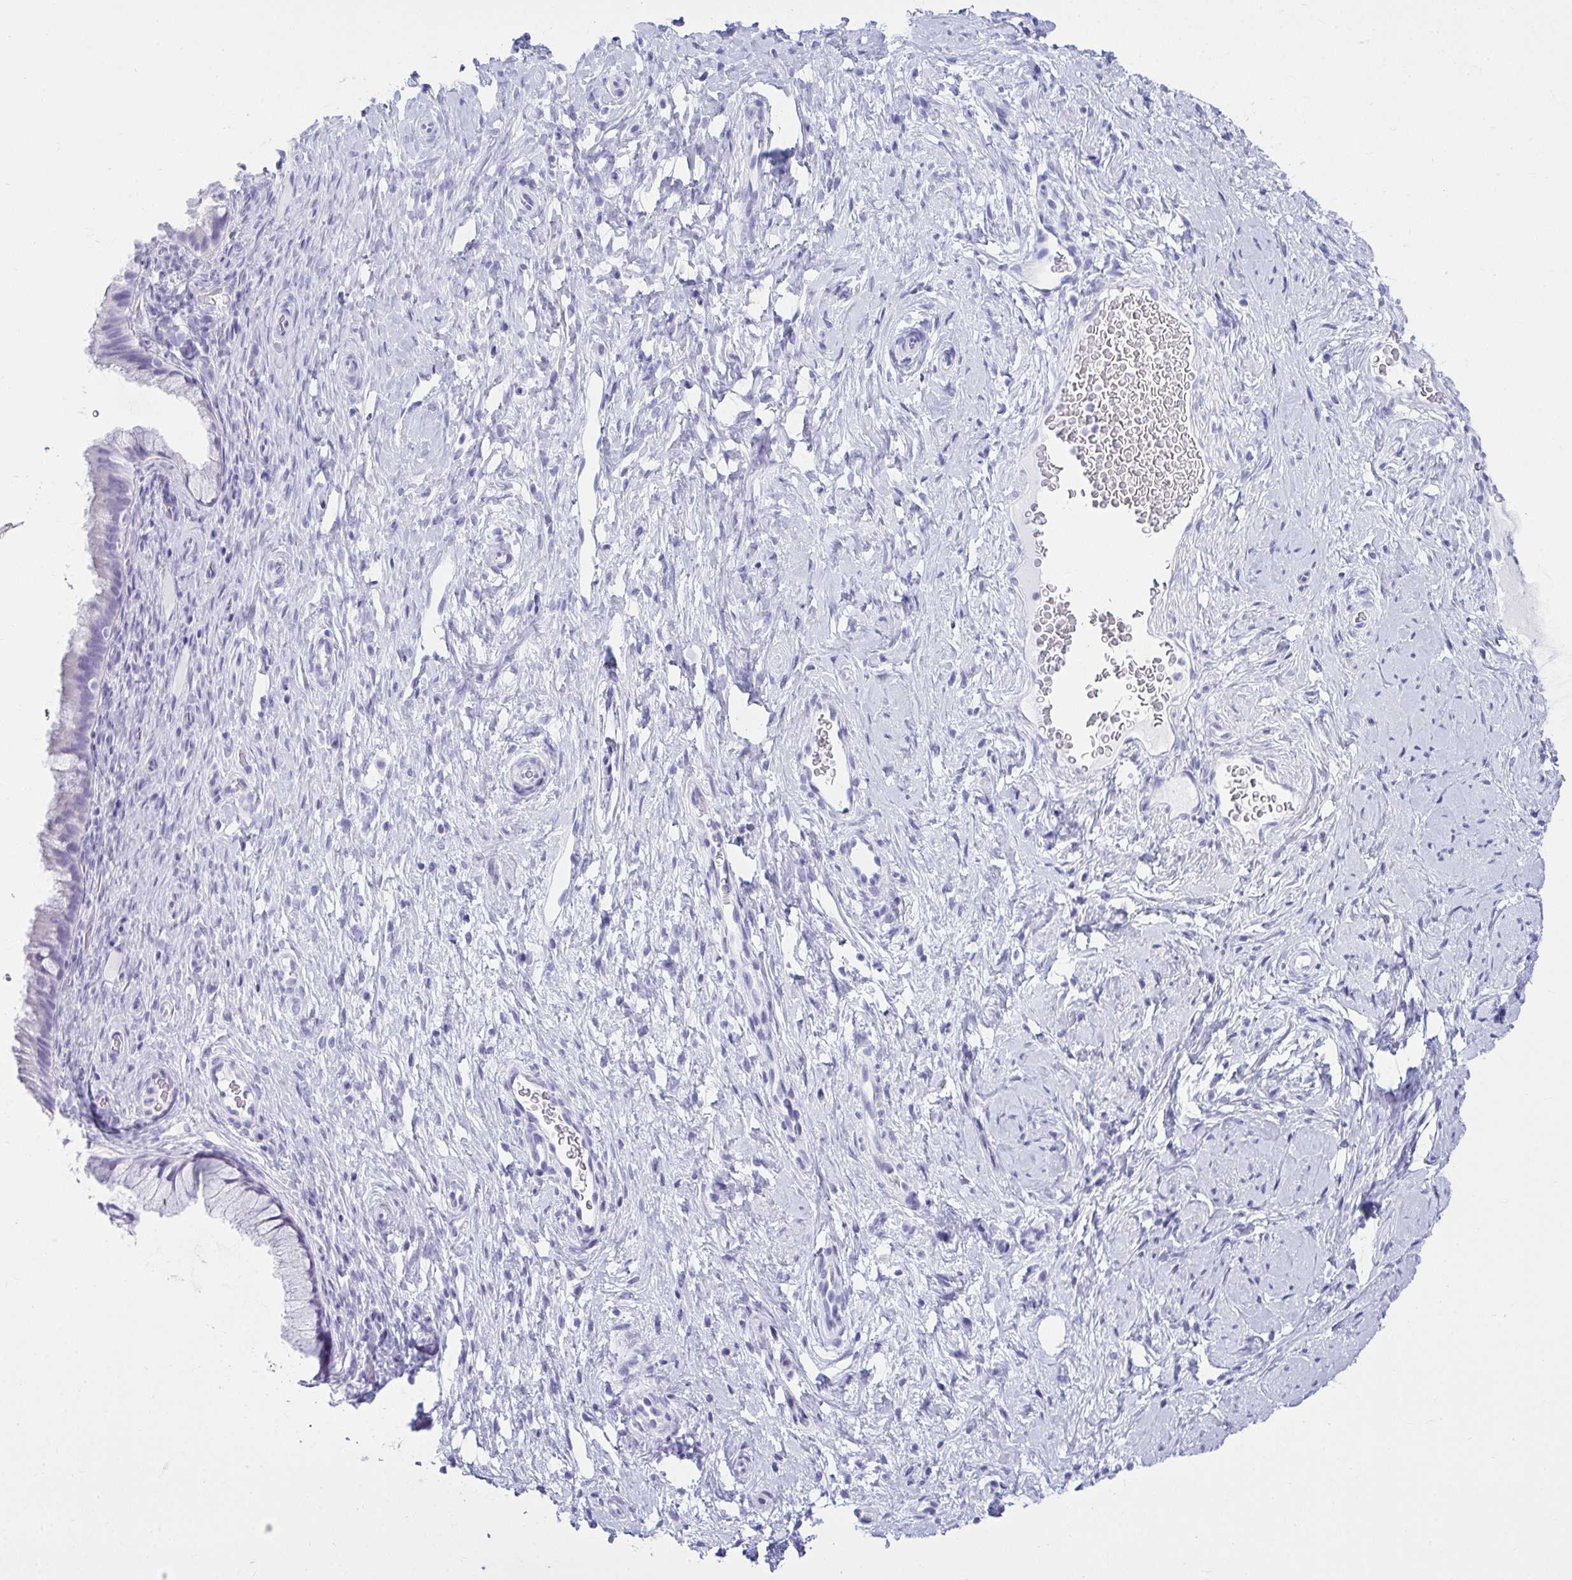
{"staining": {"intensity": "negative", "quantity": "none", "location": "none"}, "tissue": "cervix", "cell_type": "Glandular cells", "image_type": "normal", "snomed": [{"axis": "morphology", "description": "Normal tissue, NOS"}, {"axis": "topography", "description": "Cervix"}], "caption": "The IHC micrograph has no significant expression in glandular cells of cervix.", "gene": "CLGN", "patient": {"sex": "female", "age": 34}}